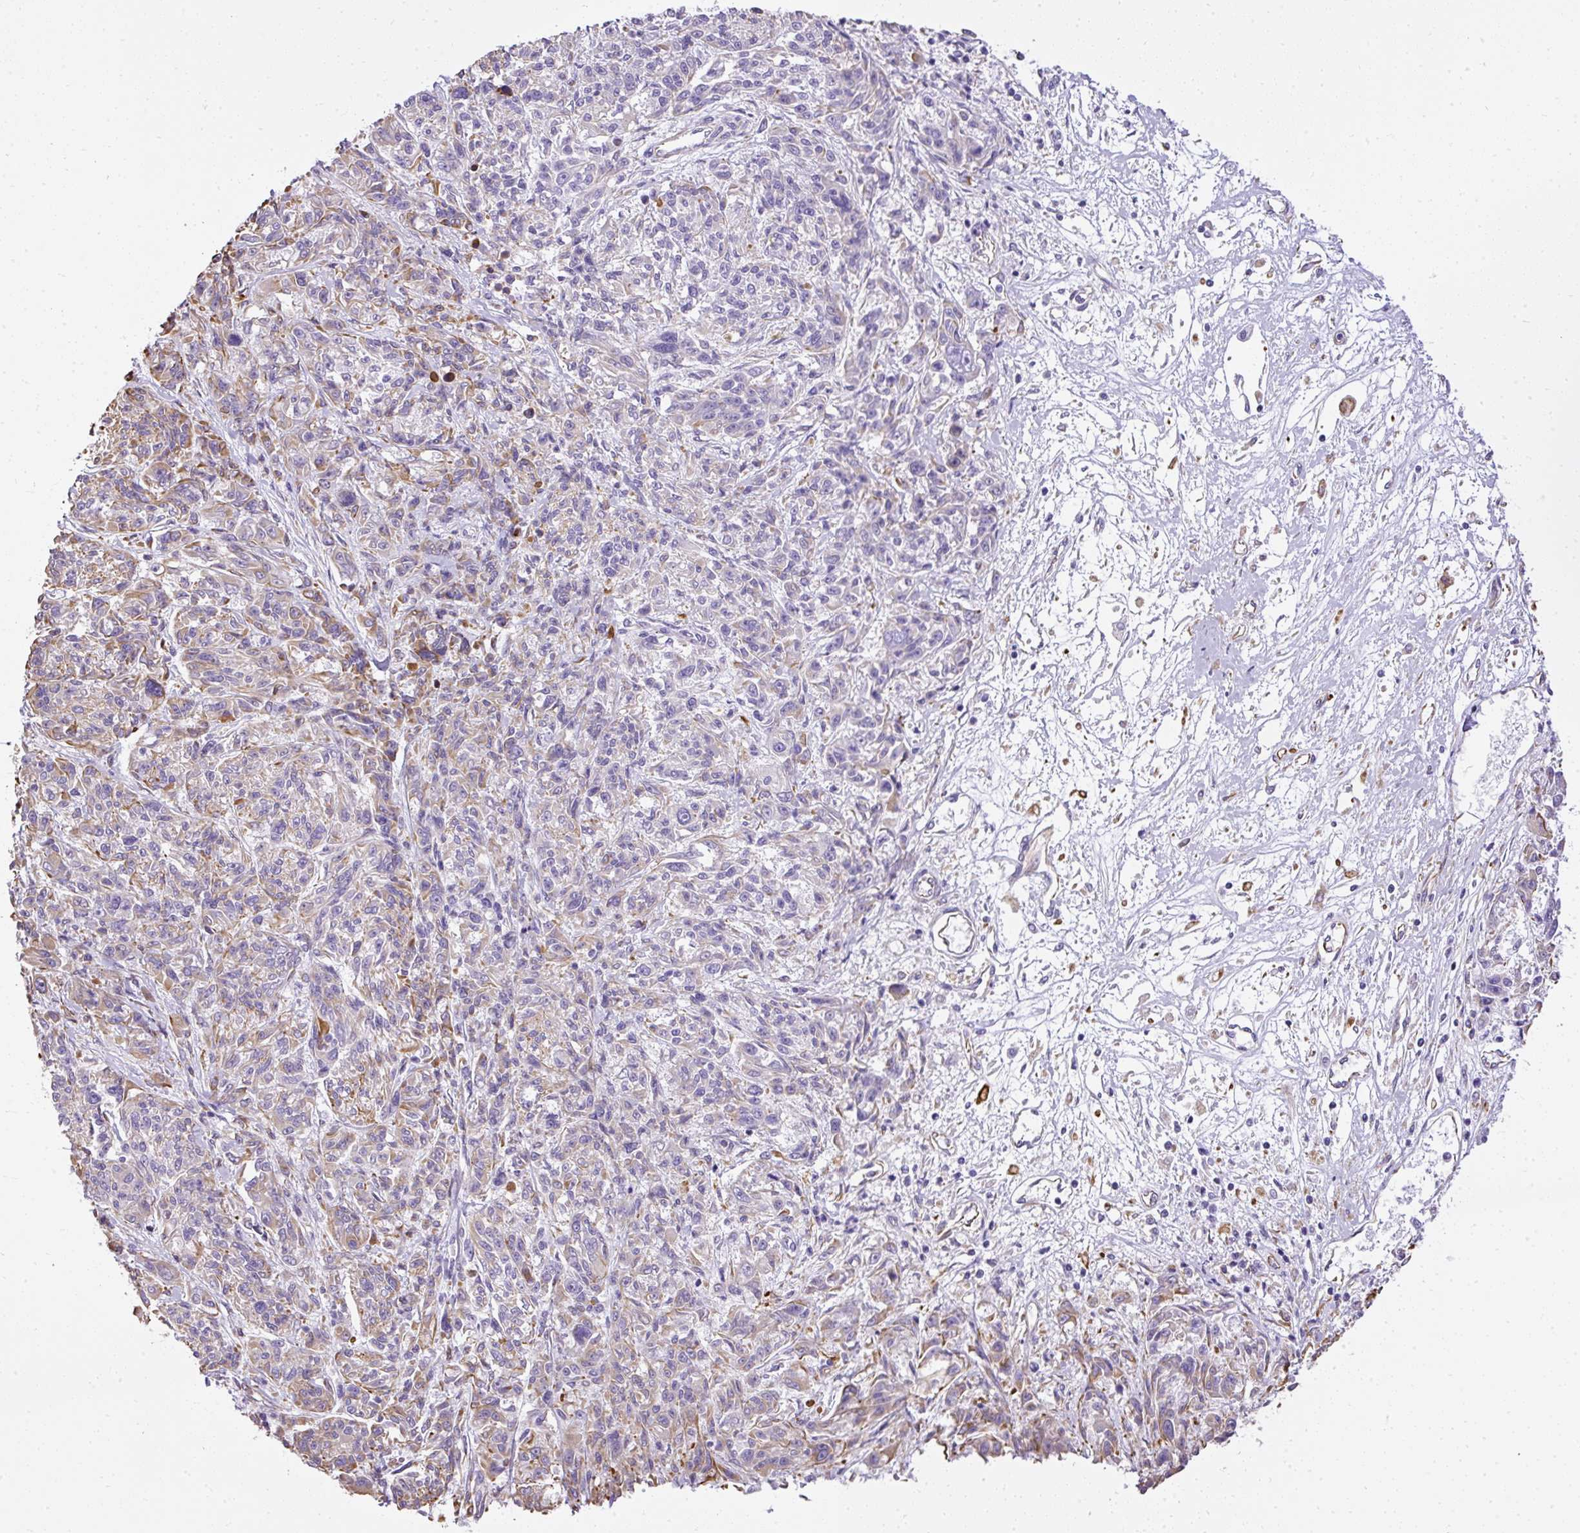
{"staining": {"intensity": "weak", "quantity": "<25%", "location": "cytoplasmic/membranous"}, "tissue": "melanoma", "cell_type": "Tumor cells", "image_type": "cancer", "snomed": [{"axis": "morphology", "description": "Malignant melanoma, NOS"}, {"axis": "topography", "description": "Skin"}], "caption": "Malignant melanoma stained for a protein using IHC demonstrates no staining tumor cells.", "gene": "PLS1", "patient": {"sex": "male", "age": 53}}